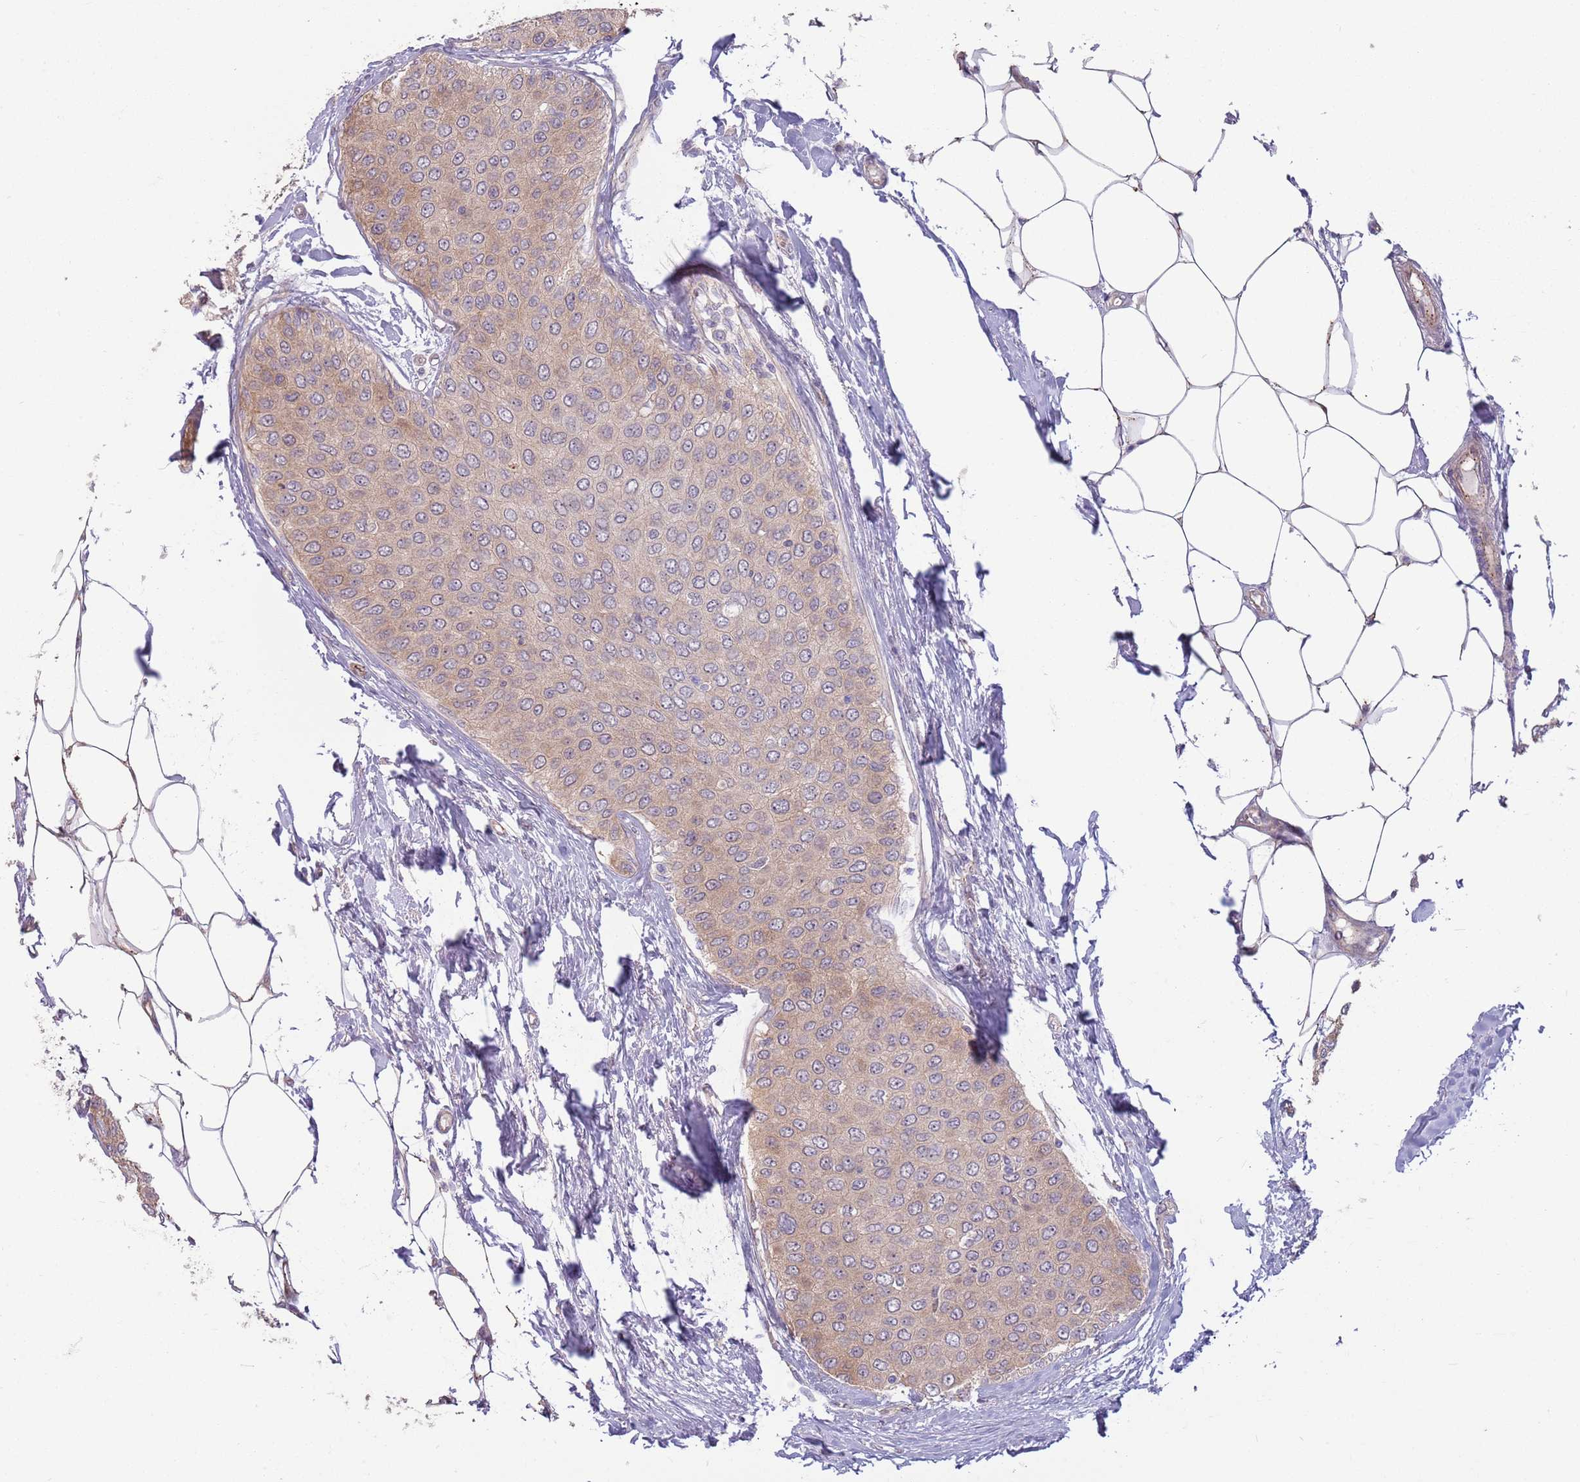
{"staining": {"intensity": "weak", "quantity": "25%-75%", "location": "cytoplasmic/membranous"}, "tissue": "breast cancer", "cell_type": "Tumor cells", "image_type": "cancer", "snomed": [{"axis": "morphology", "description": "Duct carcinoma"}, {"axis": "topography", "description": "Breast"}], "caption": "Approximately 25%-75% of tumor cells in human breast cancer (intraductal carcinoma) display weak cytoplasmic/membranous protein expression as visualized by brown immunohistochemical staining.", "gene": "LDHD", "patient": {"sex": "female", "age": 72}}